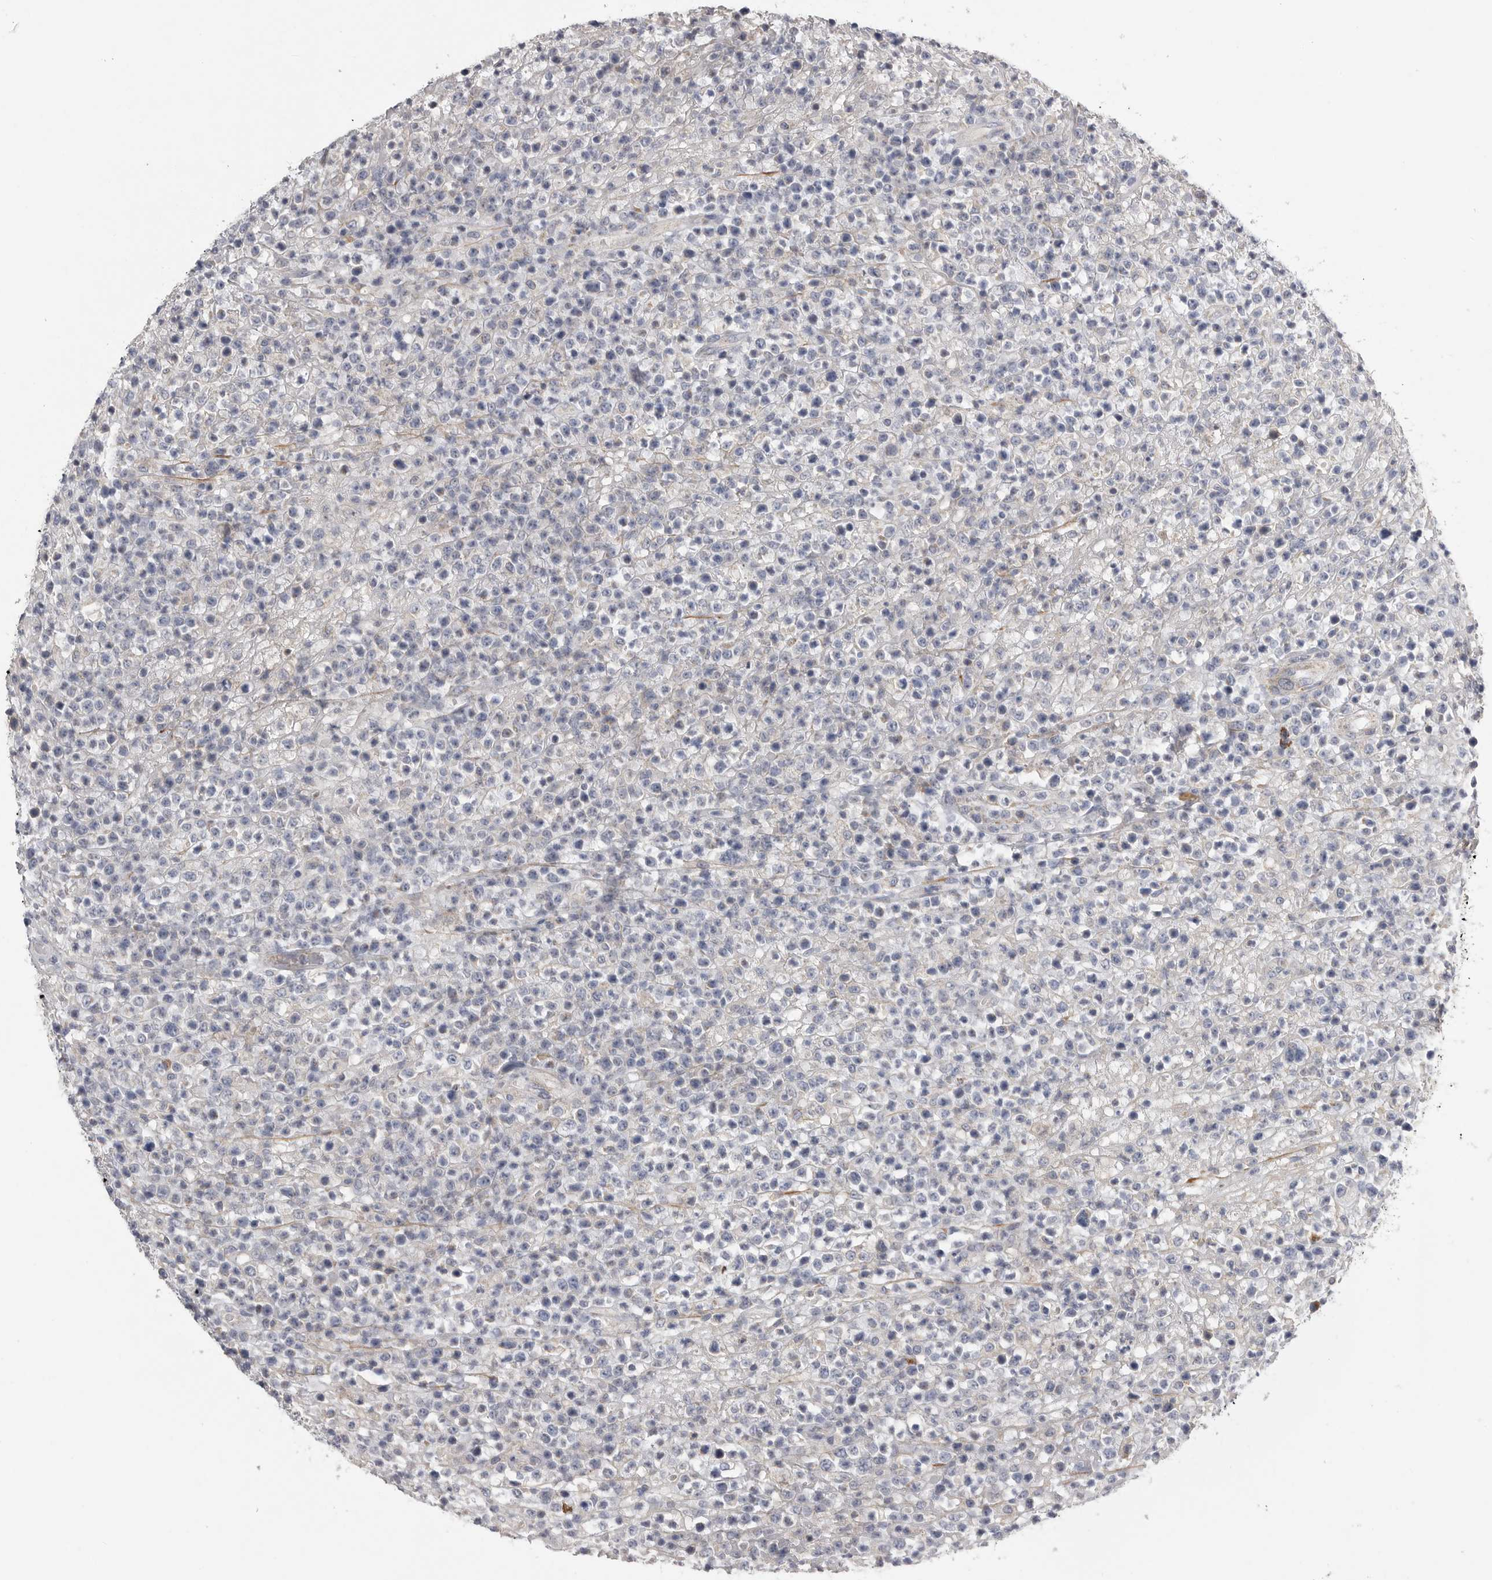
{"staining": {"intensity": "negative", "quantity": "none", "location": "none"}, "tissue": "lymphoma", "cell_type": "Tumor cells", "image_type": "cancer", "snomed": [{"axis": "morphology", "description": "Malignant lymphoma, non-Hodgkin's type, High grade"}, {"axis": "topography", "description": "Colon"}], "caption": "Immunohistochemistry (IHC) of malignant lymphoma, non-Hodgkin's type (high-grade) reveals no staining in tumor cells.", "gene": "SDC3", "patient": {"sex": "female", "age": 53}}